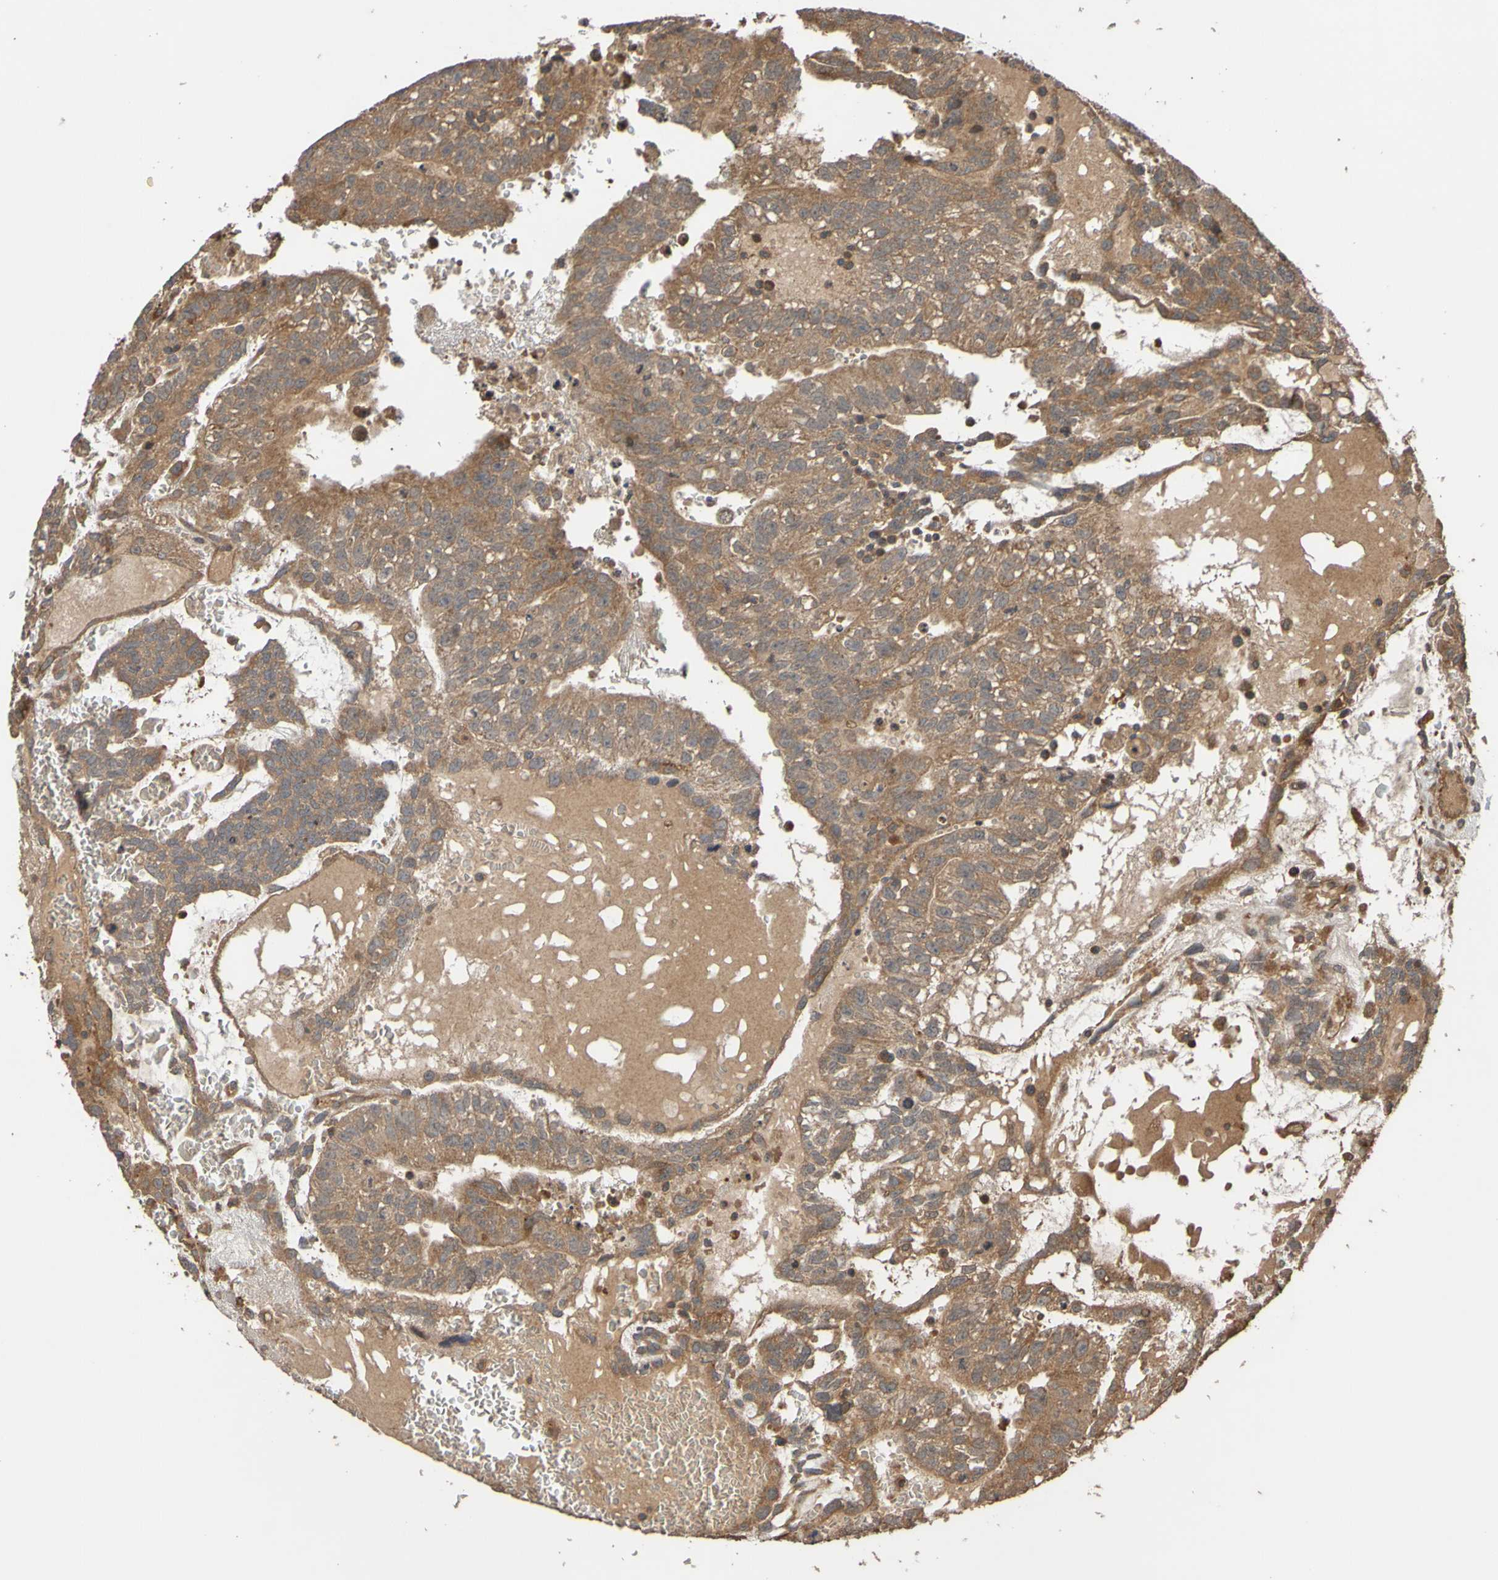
{"staining": {"intensity": "moderate", "quantity": ">75%", "location": "cytoplasmic/membranous"}, "tissue": "testis cancer", "cell_type": "Tumor cells", "image_type": "cancer", "snomed": [{"axis": "morphology", "description": "Seminoma, NOS"}, {"axis": "morphology", "description": "Carcinoma, Embryonal, NOS"}, {"axis": "topography", "description": "Testis"}], "caption": "Testis cancer (seminoma) tissue shows moderate cytoplasmic/membranous expression in about >75% of tumor cells, visualized by immunohistochemistry.", "gene": "UCN", "patient": {"sex": "male", "age": 52}}